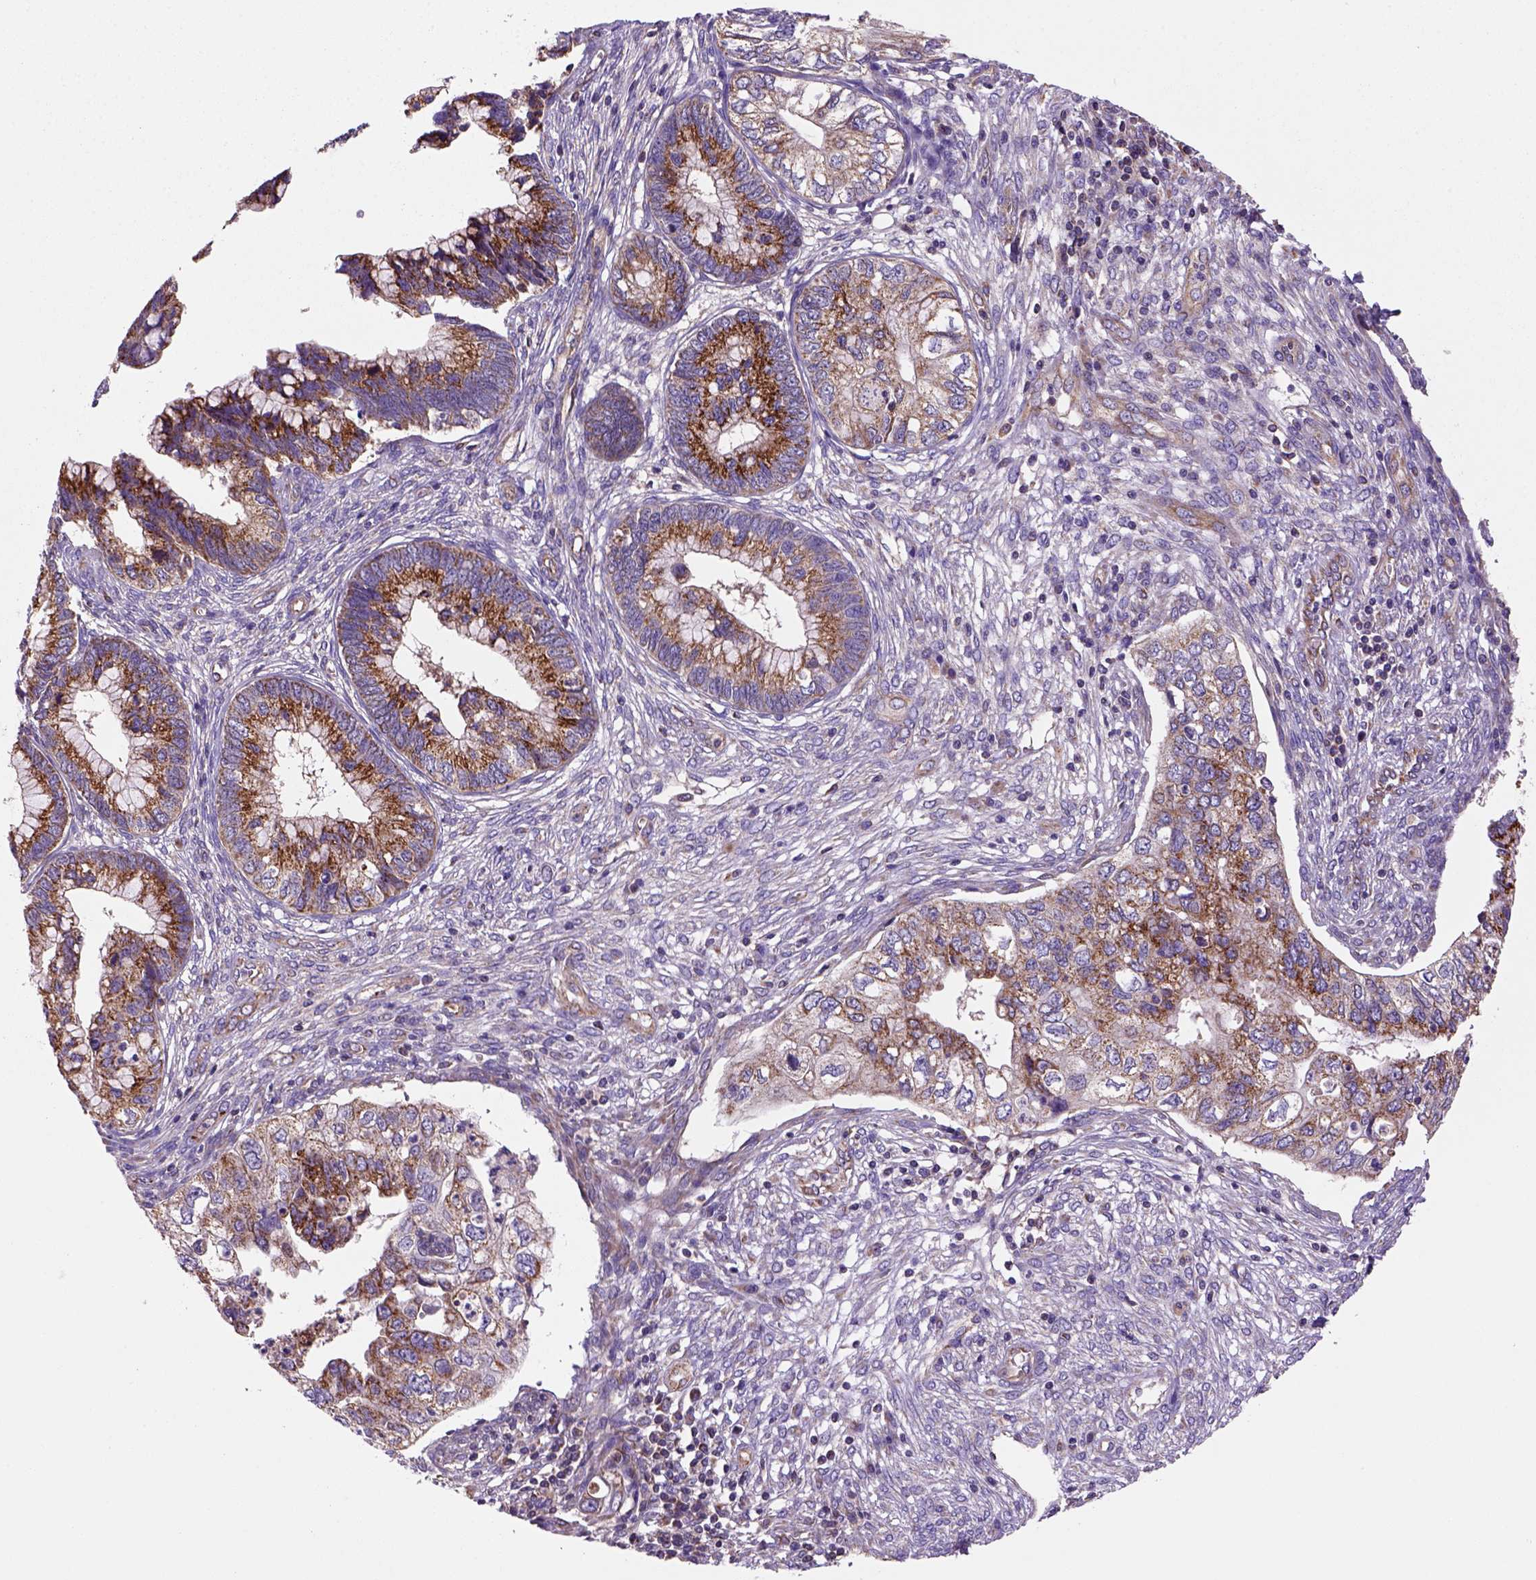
{"staining": {"intensity": "moderate", "quantity": "25%-75%", "location": "cytoplasmic/membranous"}, "tissue": "cervical cancer", "cell_type": "Tumor cells", "image_type": "cancer", "snomed": [{"axis": "morphology", "description": "Adenocarcinoma, NOS"}, {"axis": "topography", "description": "Cervix"}], "caption": "The image shows immunohistochemical staining of cervical cancer. There is moderate cytoplasmic/membranous staining is identified in approximately 25%-75% of tumor cells. (DAB (3,3'-diaminobenzidine) IHC with brightfield microscopy, high magnification).", "gene": "WARS2", "patient": {"sex": "female", "age": 44}}